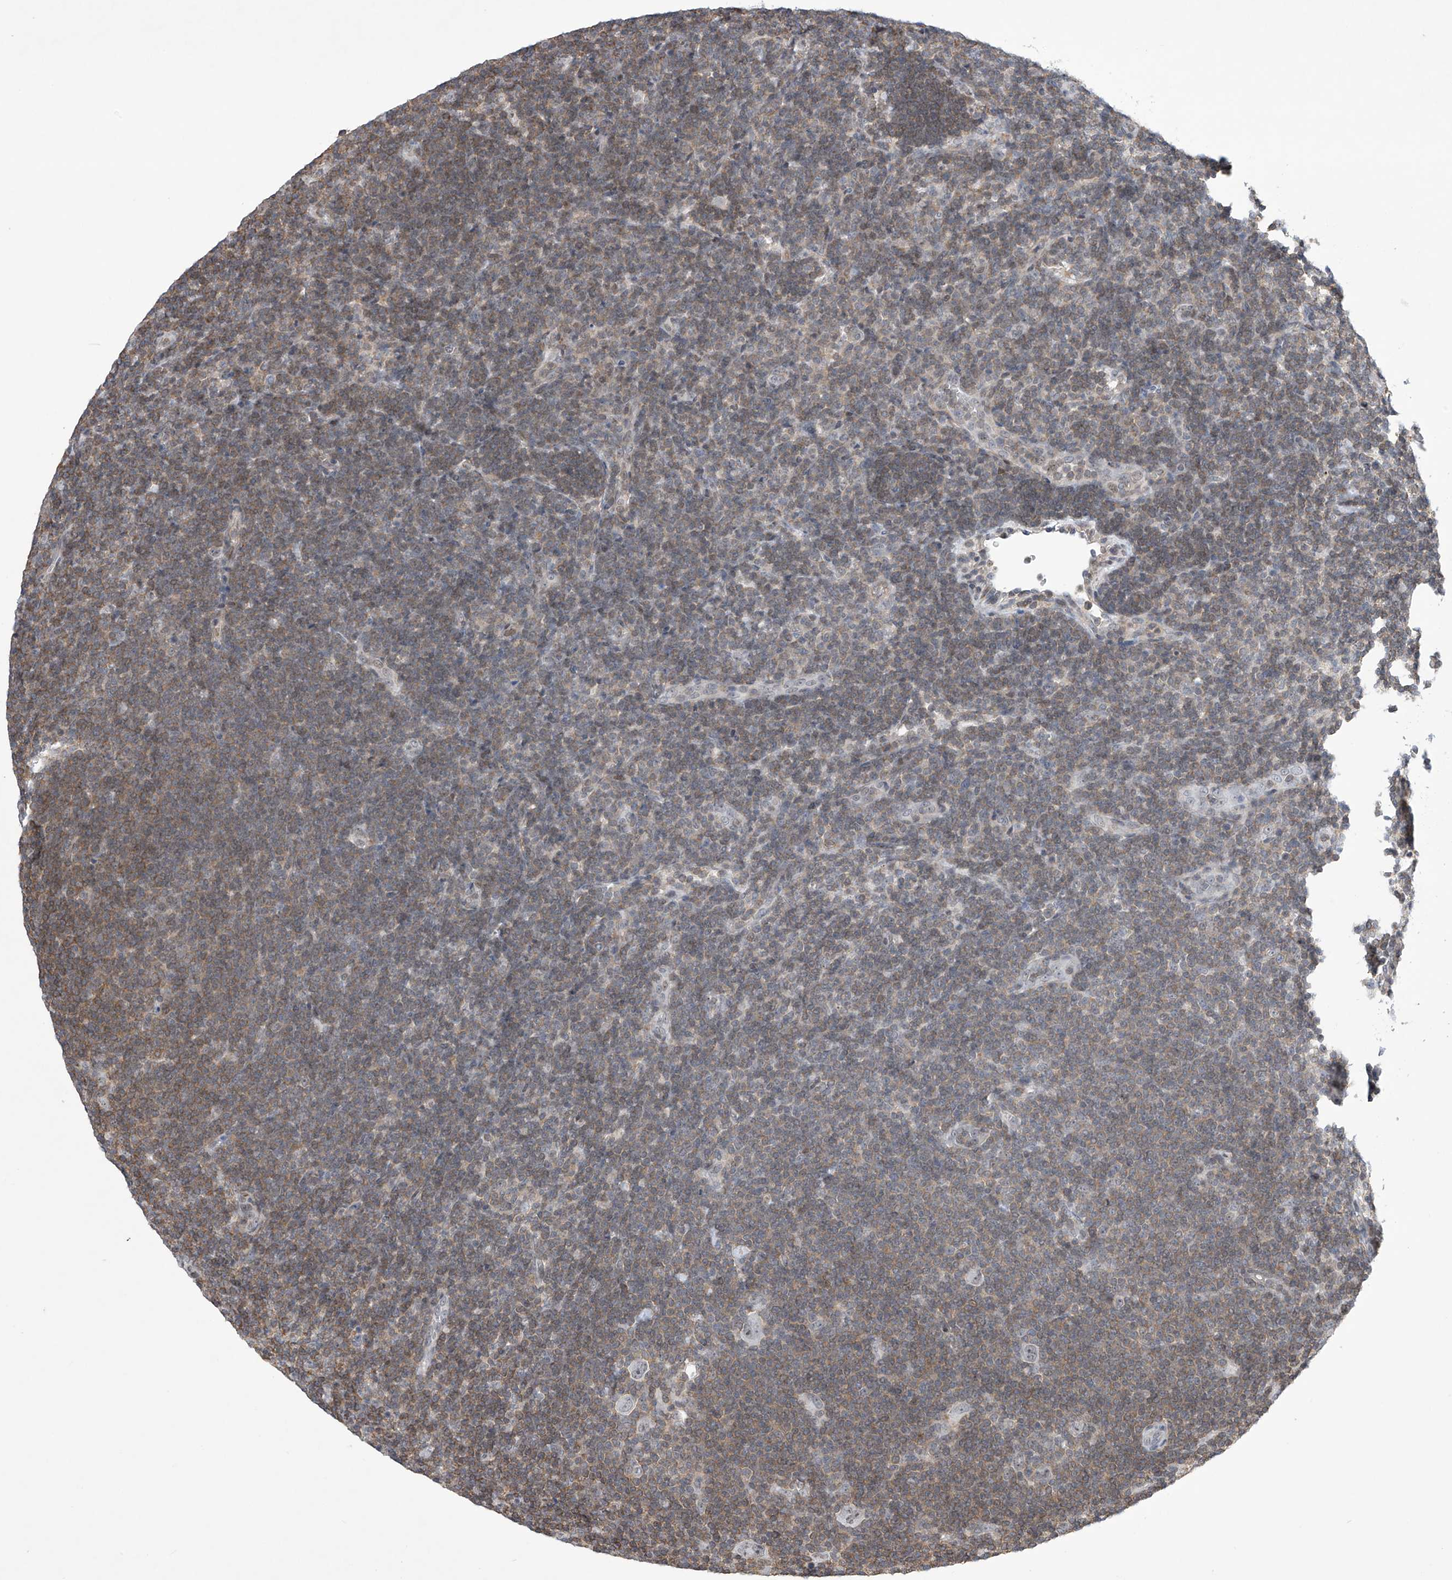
{"staining": {"intensity": "negative", "quantity": "none", "location": "none"}, "tissue": "lymphoma", "cell_type": "Tumor cells", "image_type": "cancer", "snomed": [{"axis": "morphology", "description": "Hodgkin's disease, NOS"}, {"axis": "topography", "description": "Lymph node"}], "caption": "Tumor cells show no significant positivity in lymphoma. (Stains: DAB IHC with hematoxylin counter stain, Microscopy: brightfield microscopy at high magnification).", "gene": "MSL3", "patient": {"sex": "female", "age": 57}}